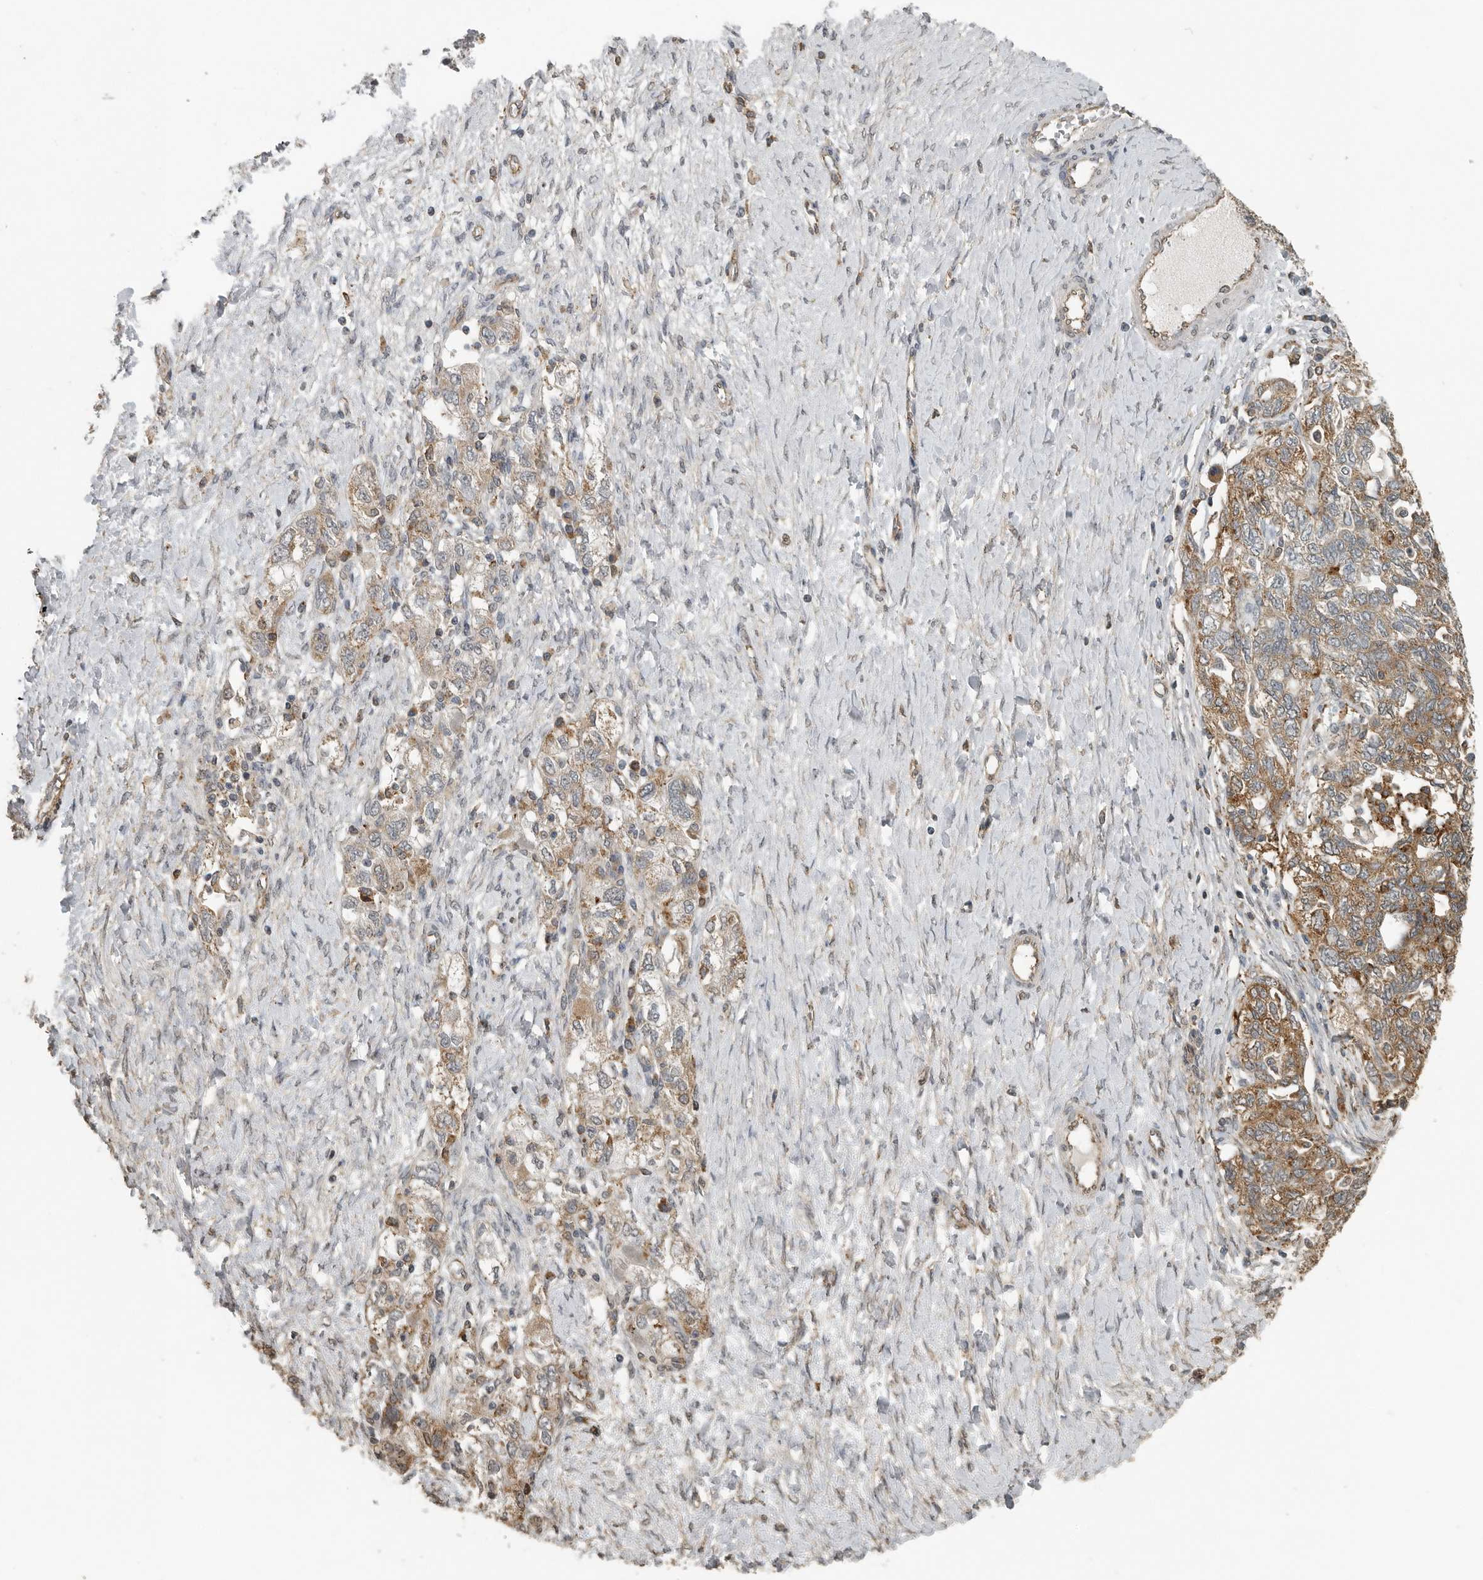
{"staining": {"intensity": "moderate", "quantity": "25%-75%", "location": "cytoplasmic/membranous"}, "tissue": "ovarian cancer", "cell_type": "Tumor cells", "image_type": "cancer", "snomed": [{"axis": "morphology", "description": "Carcinoma, NOS"}, {"axis": "morphology", "description": "Cystadenocarcinoma, serous, NOS"}, {"axis": "topography", "description": "Ovary"}], "caption": "Immunohistochemical staining of human ovarian cancer (serous cystadenocarcinoma) shows medium levels of moderate cytoplasmic/membranous positivity in approximately 25%-75% of tumor cells. The staining is performed using DAB (3,3'-diaminobenzidine) brown chromogen to label protein expression. The nuclei are counter-stained blue using hematoxylin.", "gene": "AFAP1", "patient": {"sex": "female", "age": 69}}